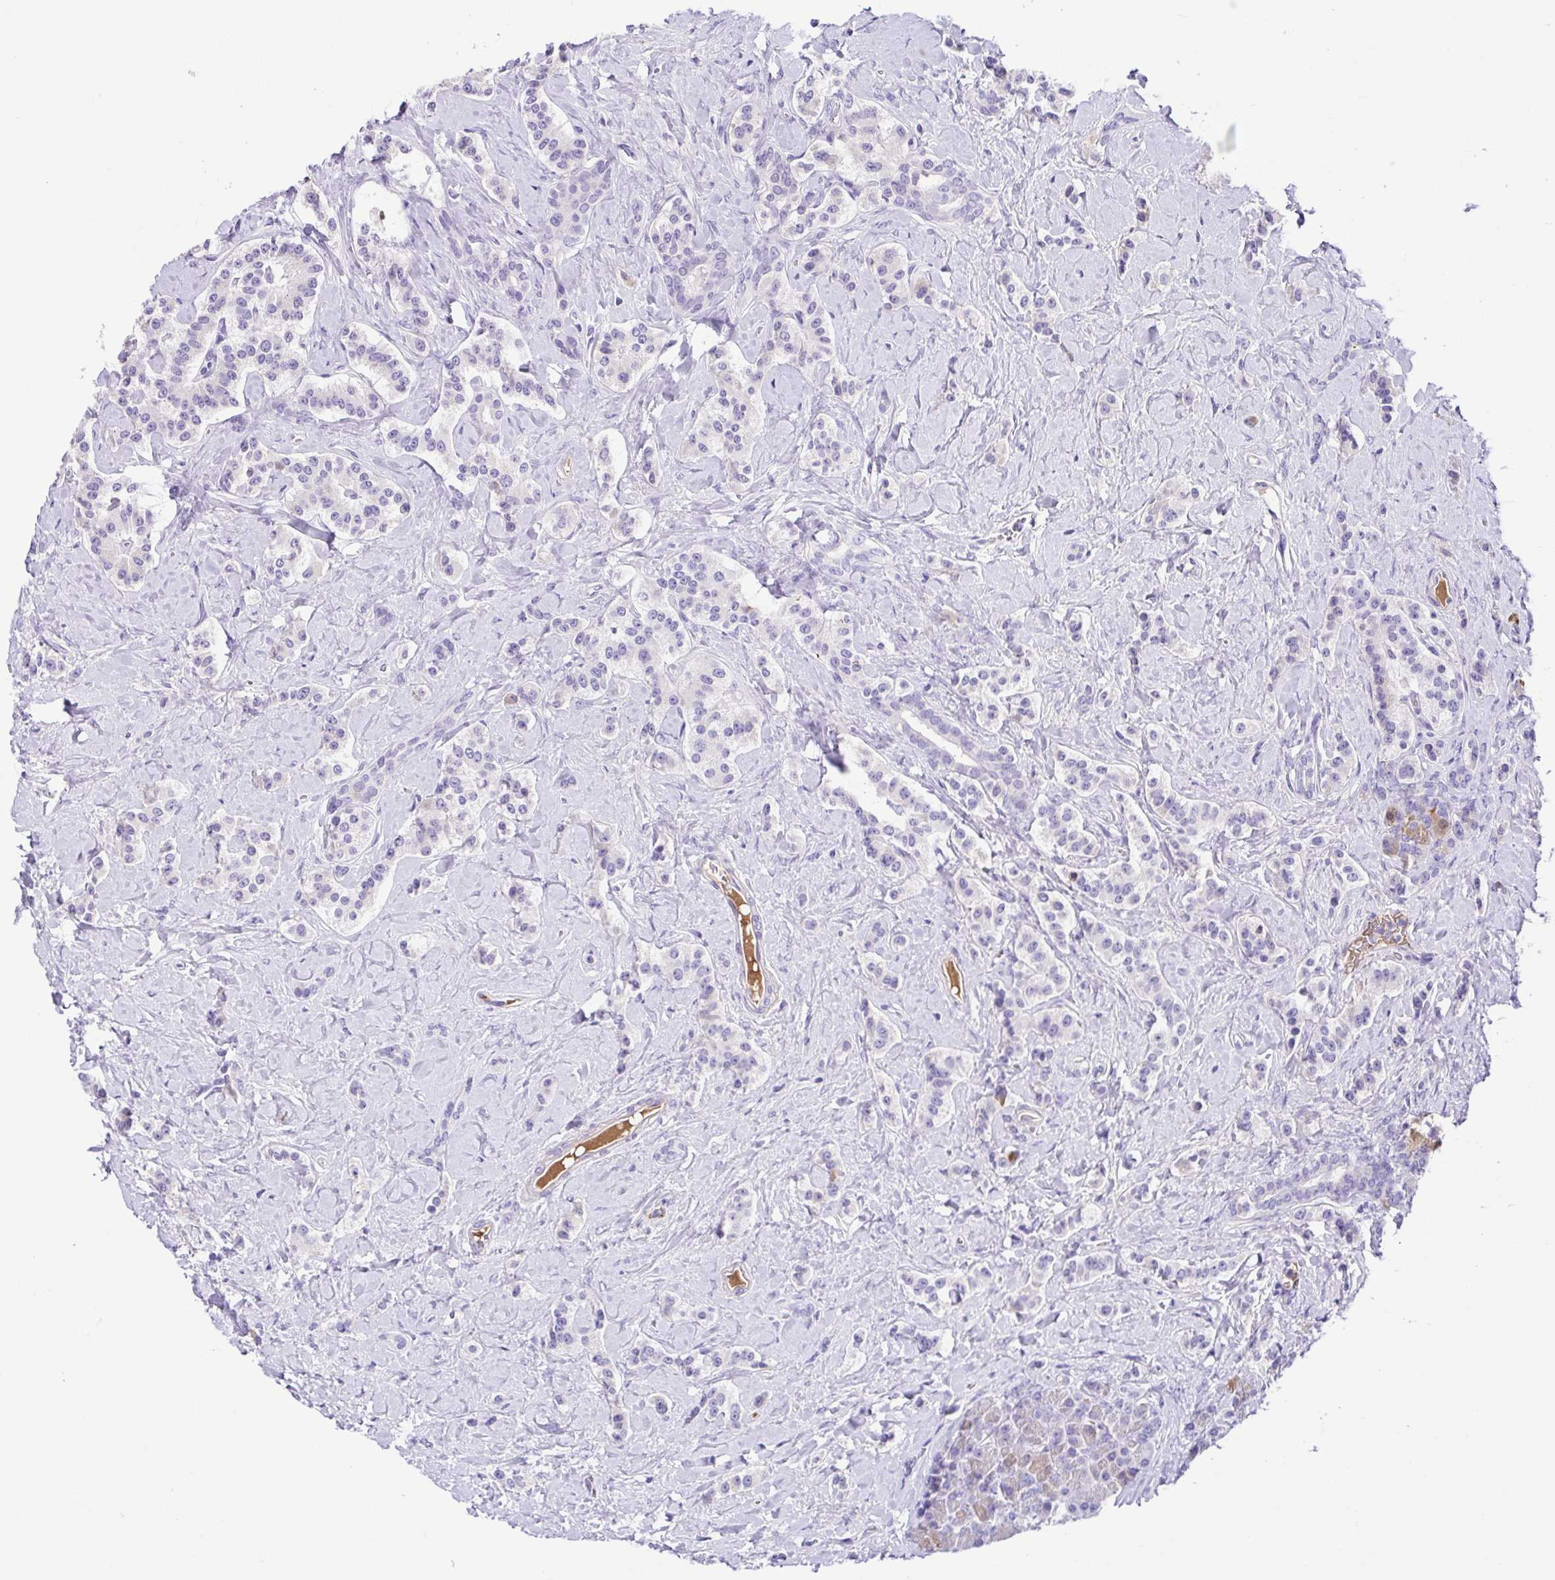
{"staining": {"intensity": "negative", "quantity": "none", "location": "none"}, "tissue": "carcinoid", "cell_type": "Tumor cells", "image_type": "cancer", "snomed": [{"axis": "morphology", "description": "Normal tissue, NOS"}, {"axis": "morphology", "description": "Carcinoid, malignant, NOS"}, {"axis": "topography", "description": "Pancreas"}], "caption": "A high-resolution micrograph shows IHC staining of carcinoid, which exhibits no significant positivity in tumor cells.", "gene": "IGFL1", "patient": {"sex": "male", "age": 36}}